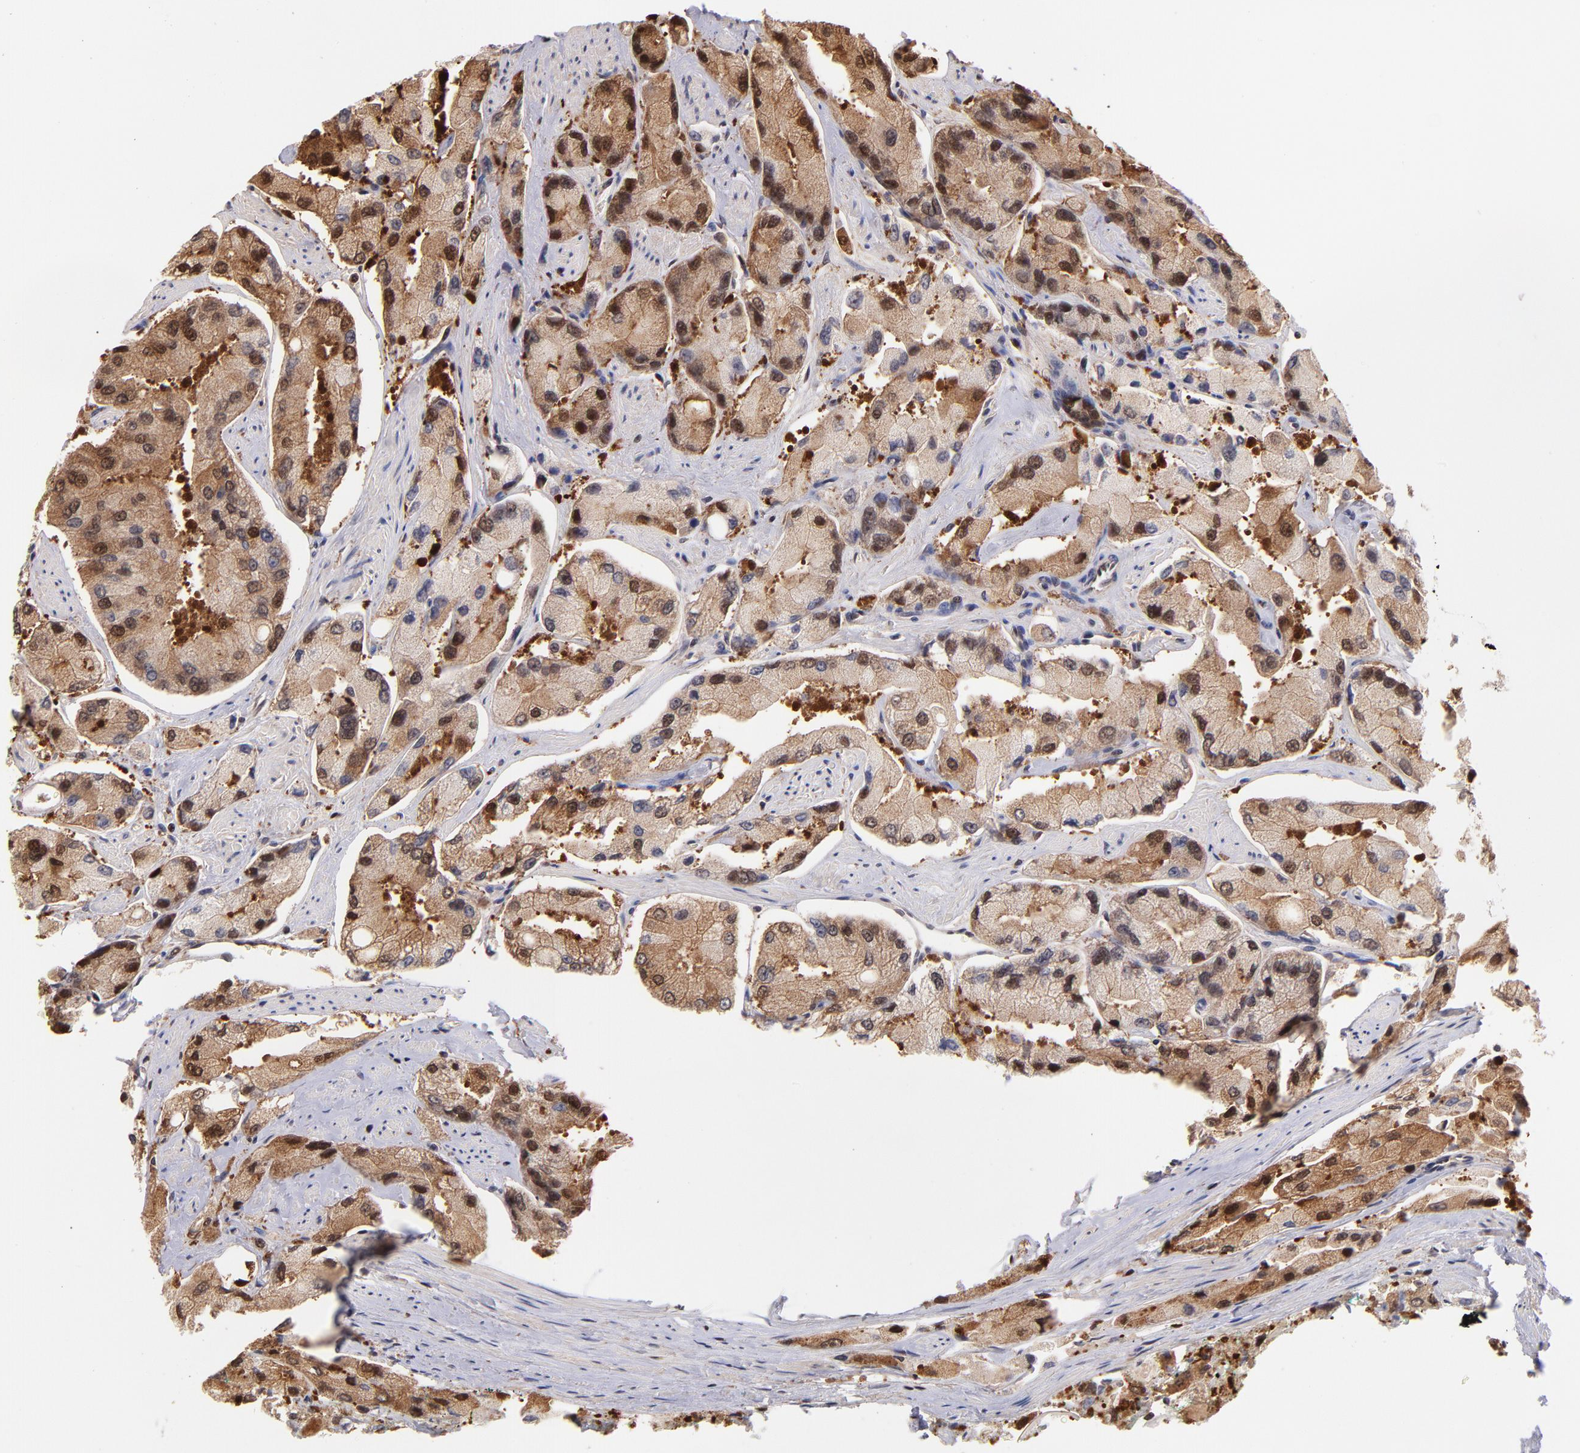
{"staining": {"intensity": "moderate", "quantity": ">75%", "location": "cytoplasmic/membranous,nuclear"}, "tissue": "prostate cancer", "cell_type": "Tumor cells", "image_type": "cancer", "snomed": [{"axis": "morphology", "description": "Adenocarcinoma, High grade"}, {"axis": "topography", "description": "Prostate"}], "caption": "Prostate cancer (high-grade adenocarcinoma) stained with DAB (3,3'-diaminobenzidine) immunohistochemistry demonstrates medium levels of moderate cytoplasmic/membranous and nuclear staining in about >75% of tumor cells.", "gene": "YWHAB", "patient": {"sex": "male", "age": 58}}